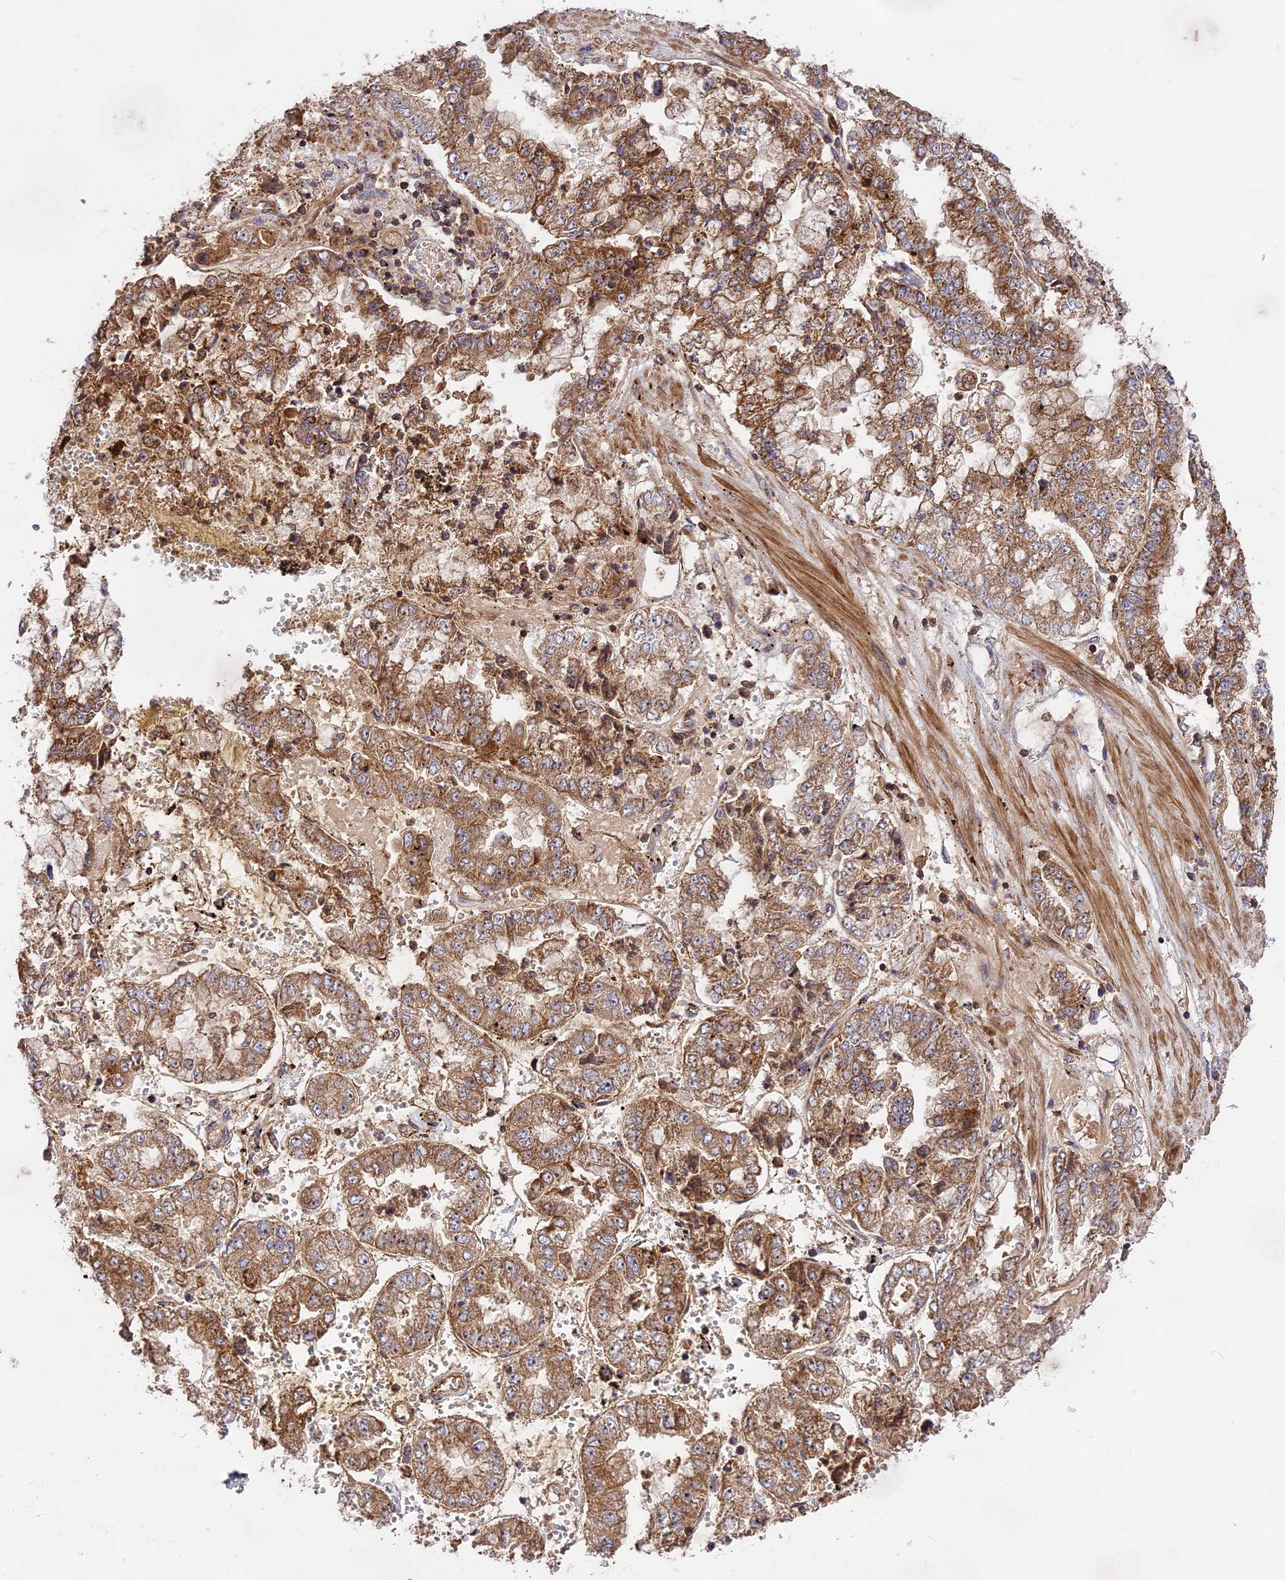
{"staining": {"intensity": "moderate", "quantity": ">75%", "location": "cytoplasmic/membranous"}, "tissue": "stomach cancer", "cell_type": "Tumor cells", "image_type": "cancer", "snomed": [{"axis": "morphology", "description": "Adenocarcinoma, NOS"}, {"axis": "topography", "description": "Stomach"}], "caption": "High-power microscopy captured an IHC histopathology image of stomach cancer, revealing moderate cytoplasmic/membranous positivity in about >75% of tumor cells.", "gene": "NUDT8", "patient": {"sex": "male", "age": 76}}